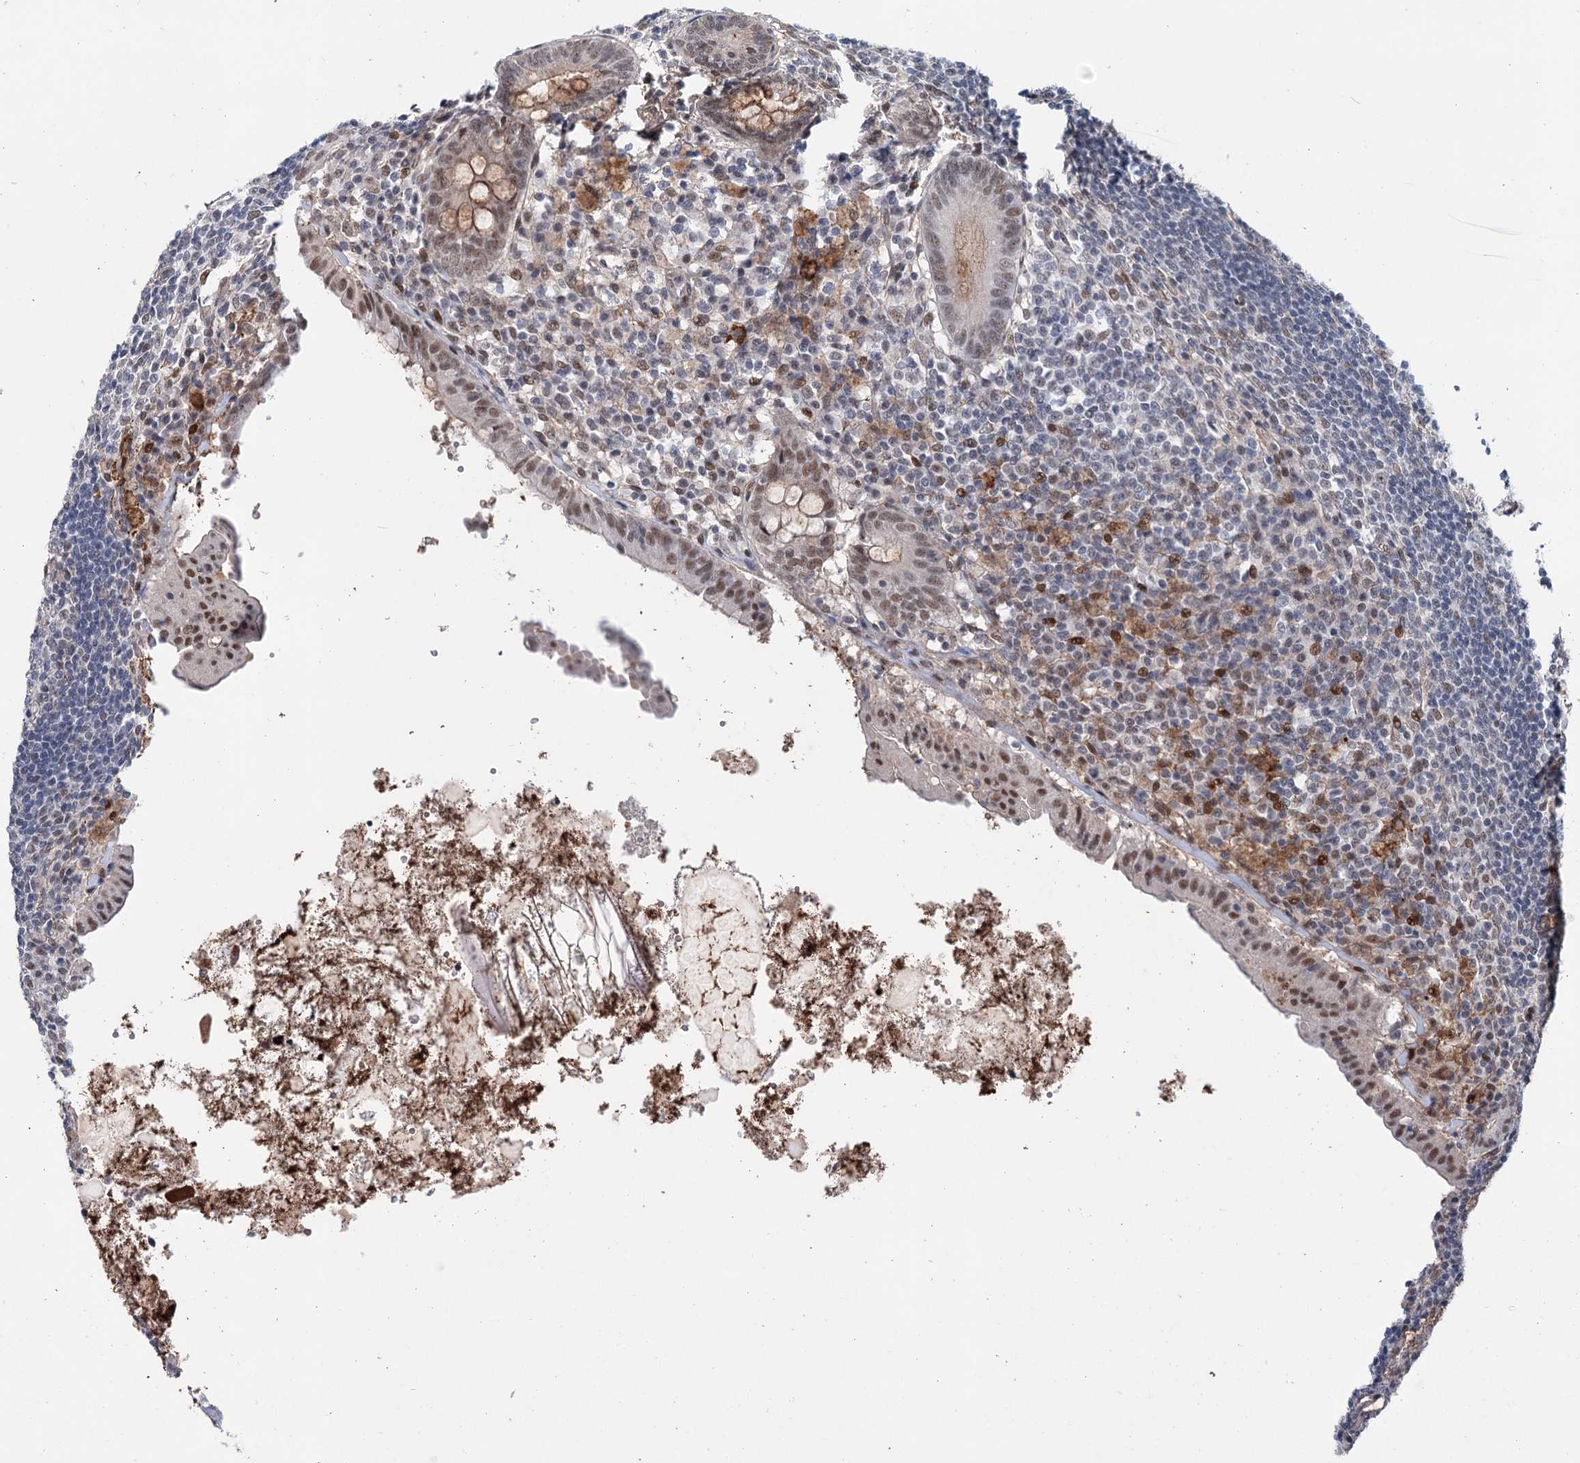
{"staining": {"intensity": "moderate", "quantity": ">75%", "location": "cytoplasmic/membranous,nuclear"}, "tissue": "appendix", "cell_type": "Glandular cells", "image_type": "normal", "snomed": [{"axis": "morphology", "description": "Normal tissue, NOS"}, {"axis": "topography", "description": "Appendix"}], "caption": "DAB immunohistochemical staining of benign human appendix shows moderate cytoplasmic/membranous,nuclear protein expression in about >75% of glandular cells. The staining is performed using DAB (3,3'-diaminobenzidine) brown chromogen to label protein expression. The nuclei are counter-stained blue using hematoxylin.", "gene": "FAM53A", "patient": {"sex": "female", "age": 54}}